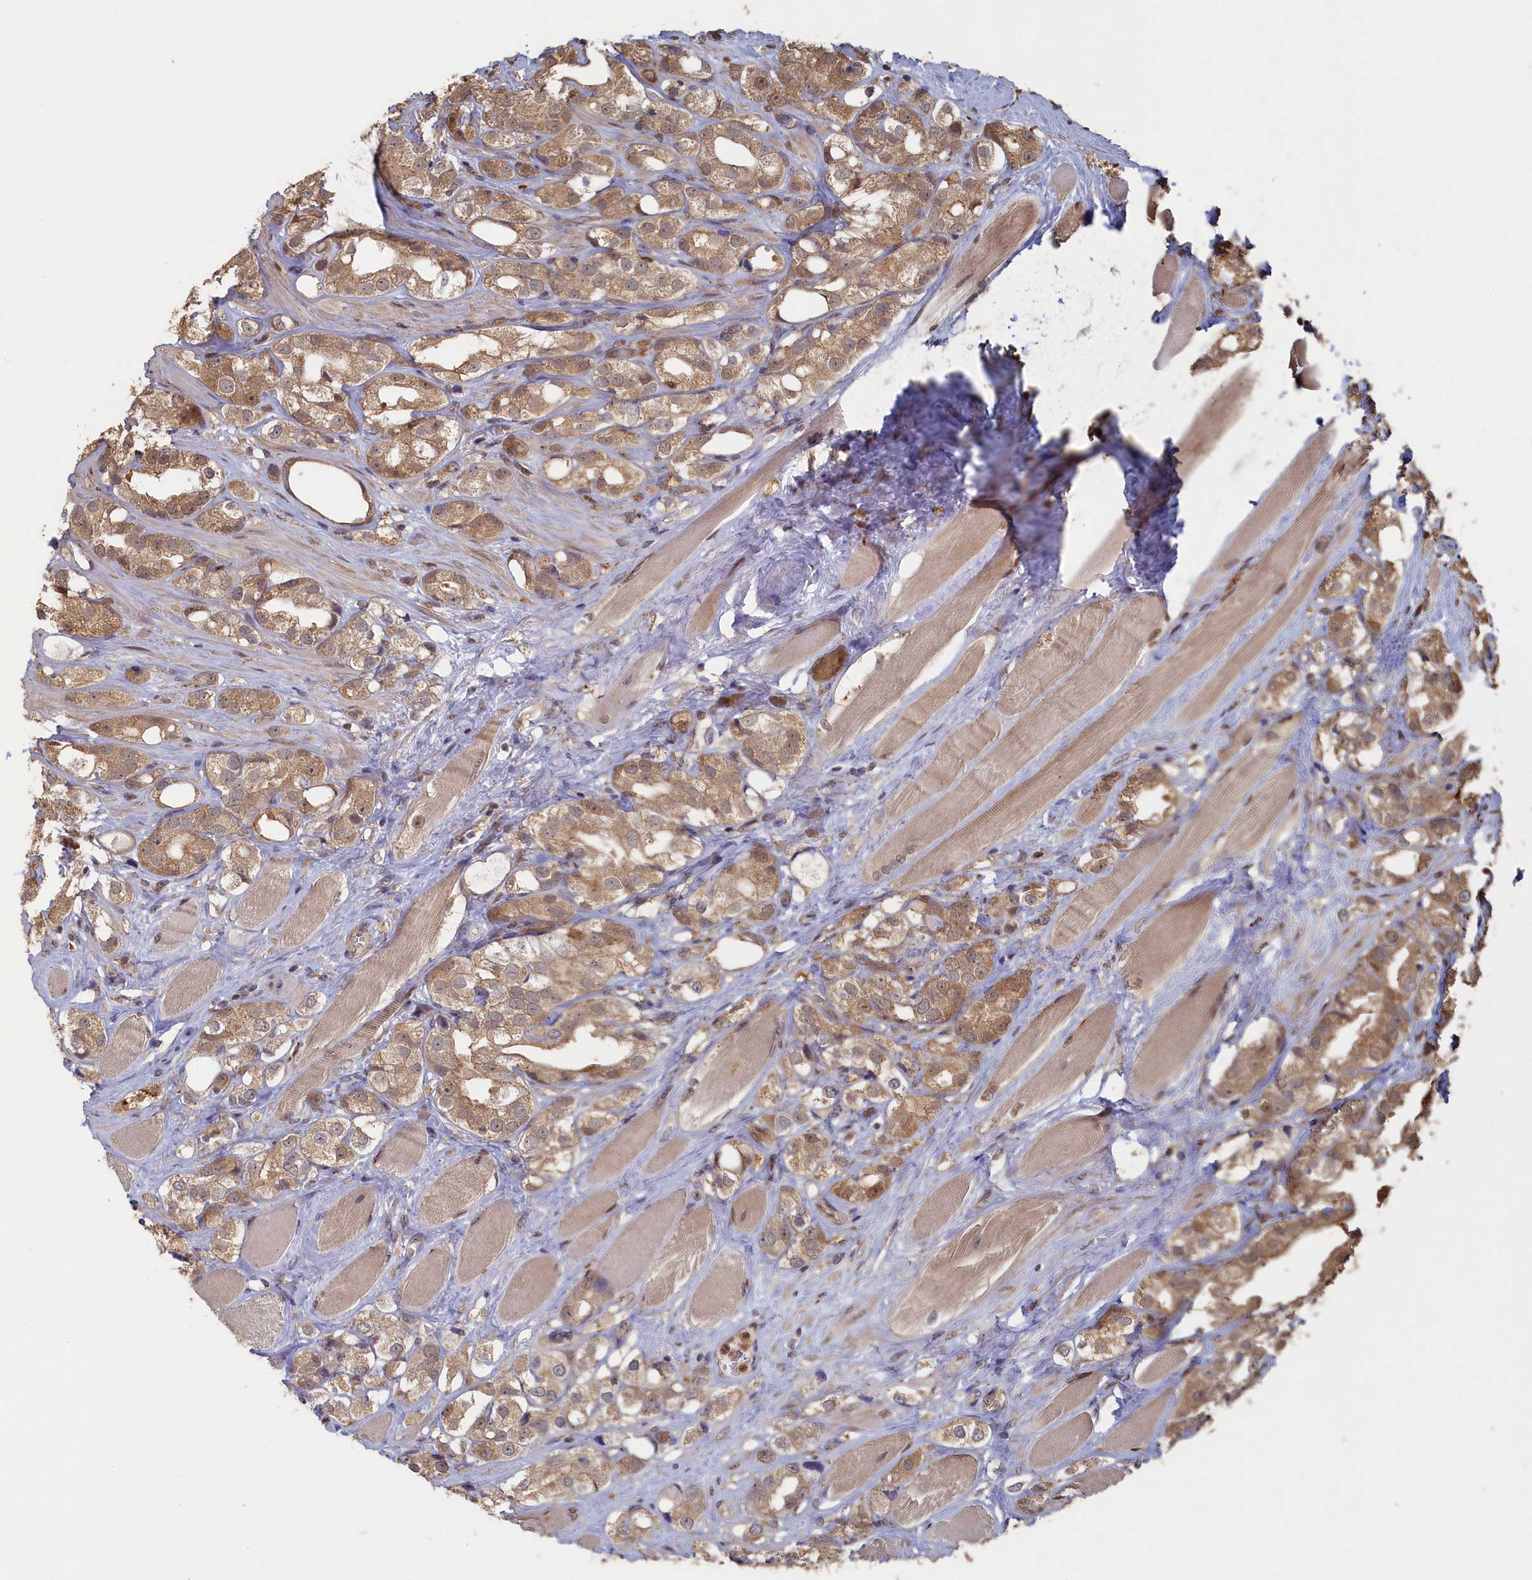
{"staining": {"intensity": "moderate", "quantity": ">75%", "location": "cytoplasmic/membranous"}, "tissue": "prostate cancer", "cell_type": "Tumor cells", "image_type": "cancer", "snomed": [{"axis": "morphology", "description": "Adenocarcinoma, NOS"}, {"axis": "topography", "description": "Prostate"}], "caption": "DAB (3,3'-diaminobenzidine) immunohistochemical staining of adenocarcinoma (prostate) exhibits moderate cytoplasmic/membranous protein staining in approximately >75% of tumor cells.", "gene": "UCHL3", "patient": {"sex": "male", "age": 79}}